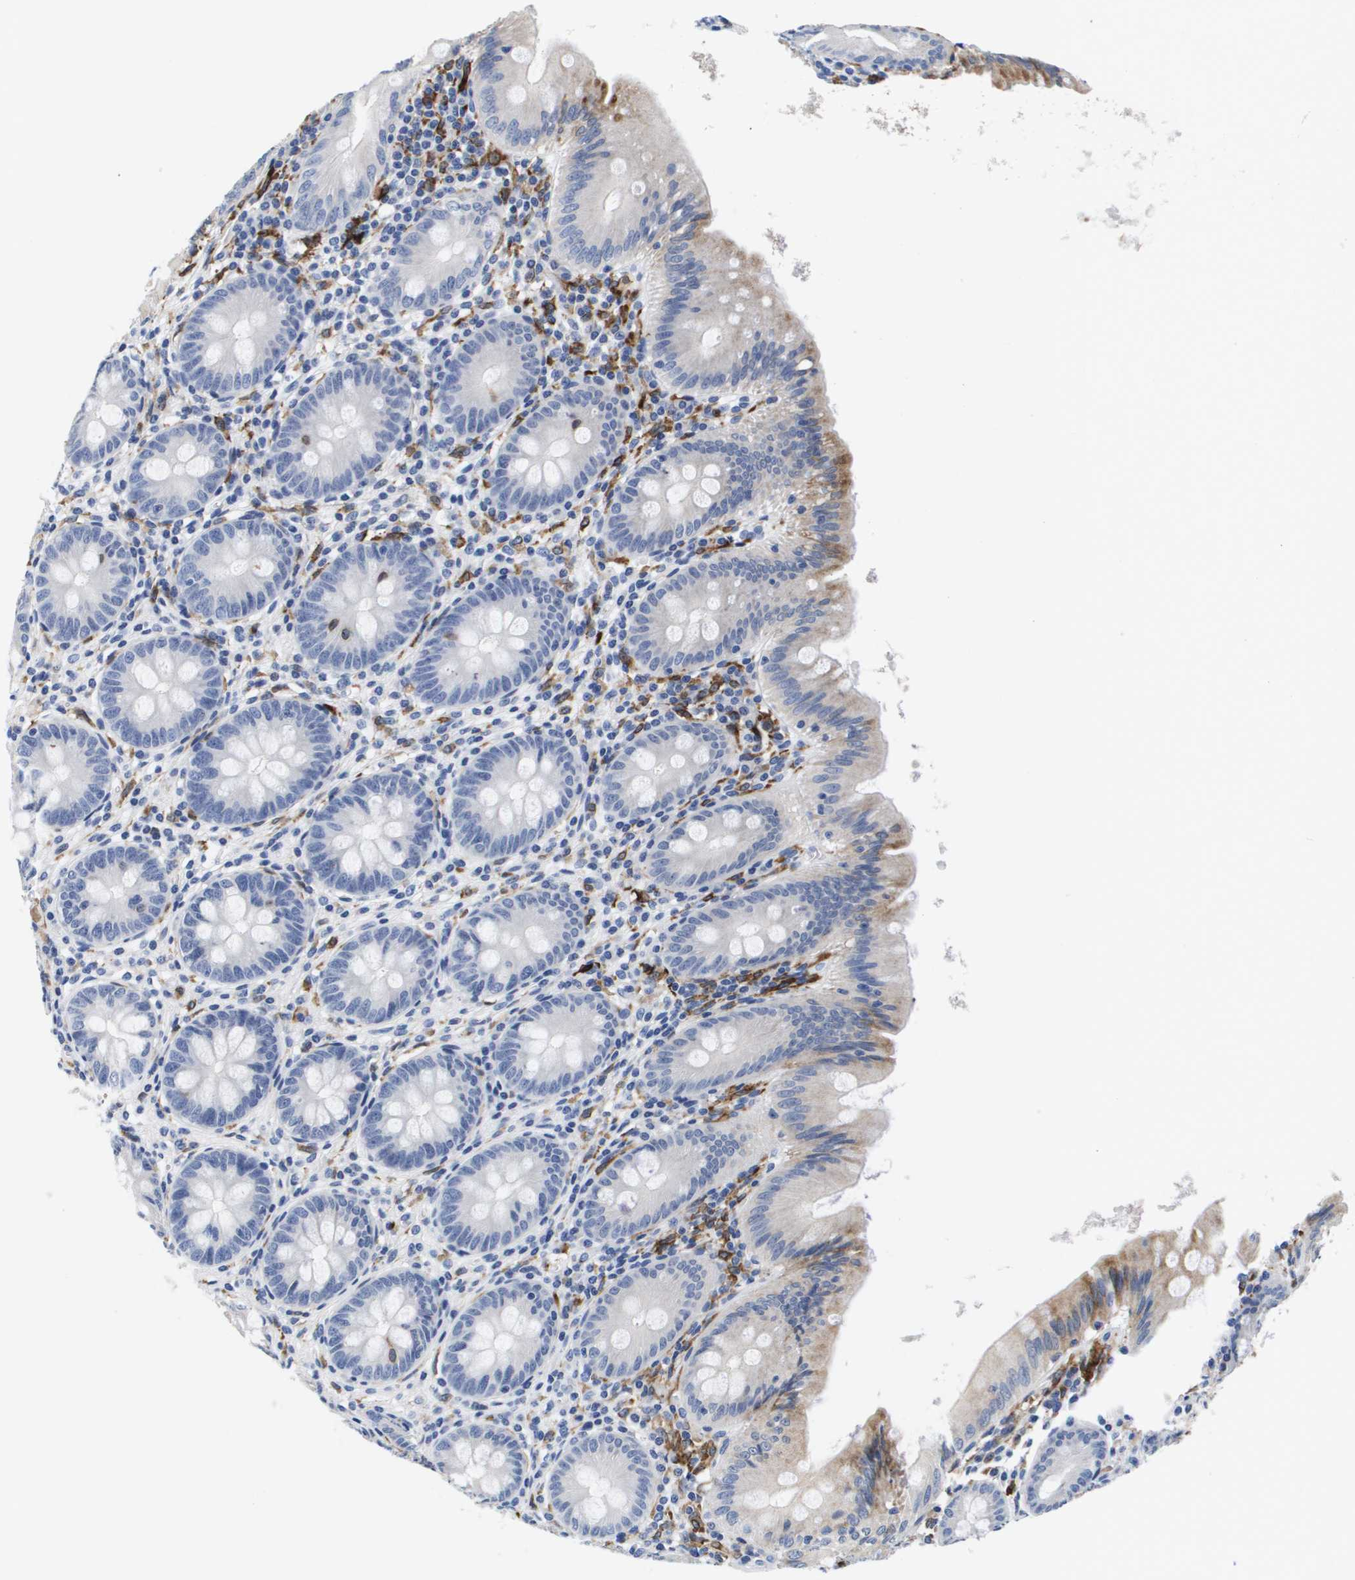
{"staining": {"intensity": "weak", "quantity": "<25%", "location": "cytoplasmic/membranous"}, "tissue": "appendix", "cell_type": "Glandular cells", "image_type": "normal", "snomed": [{"axis": "morphology", "description": "Normal tissue, NOS"}, {"axis": "topography", "description": "Appendix"}], "caption": "Appendix stained for a protein using IHC demonstrates no staining glandular cells.", "gene": "HMOX1", "patient": {"sex": "male", "age": 56}}